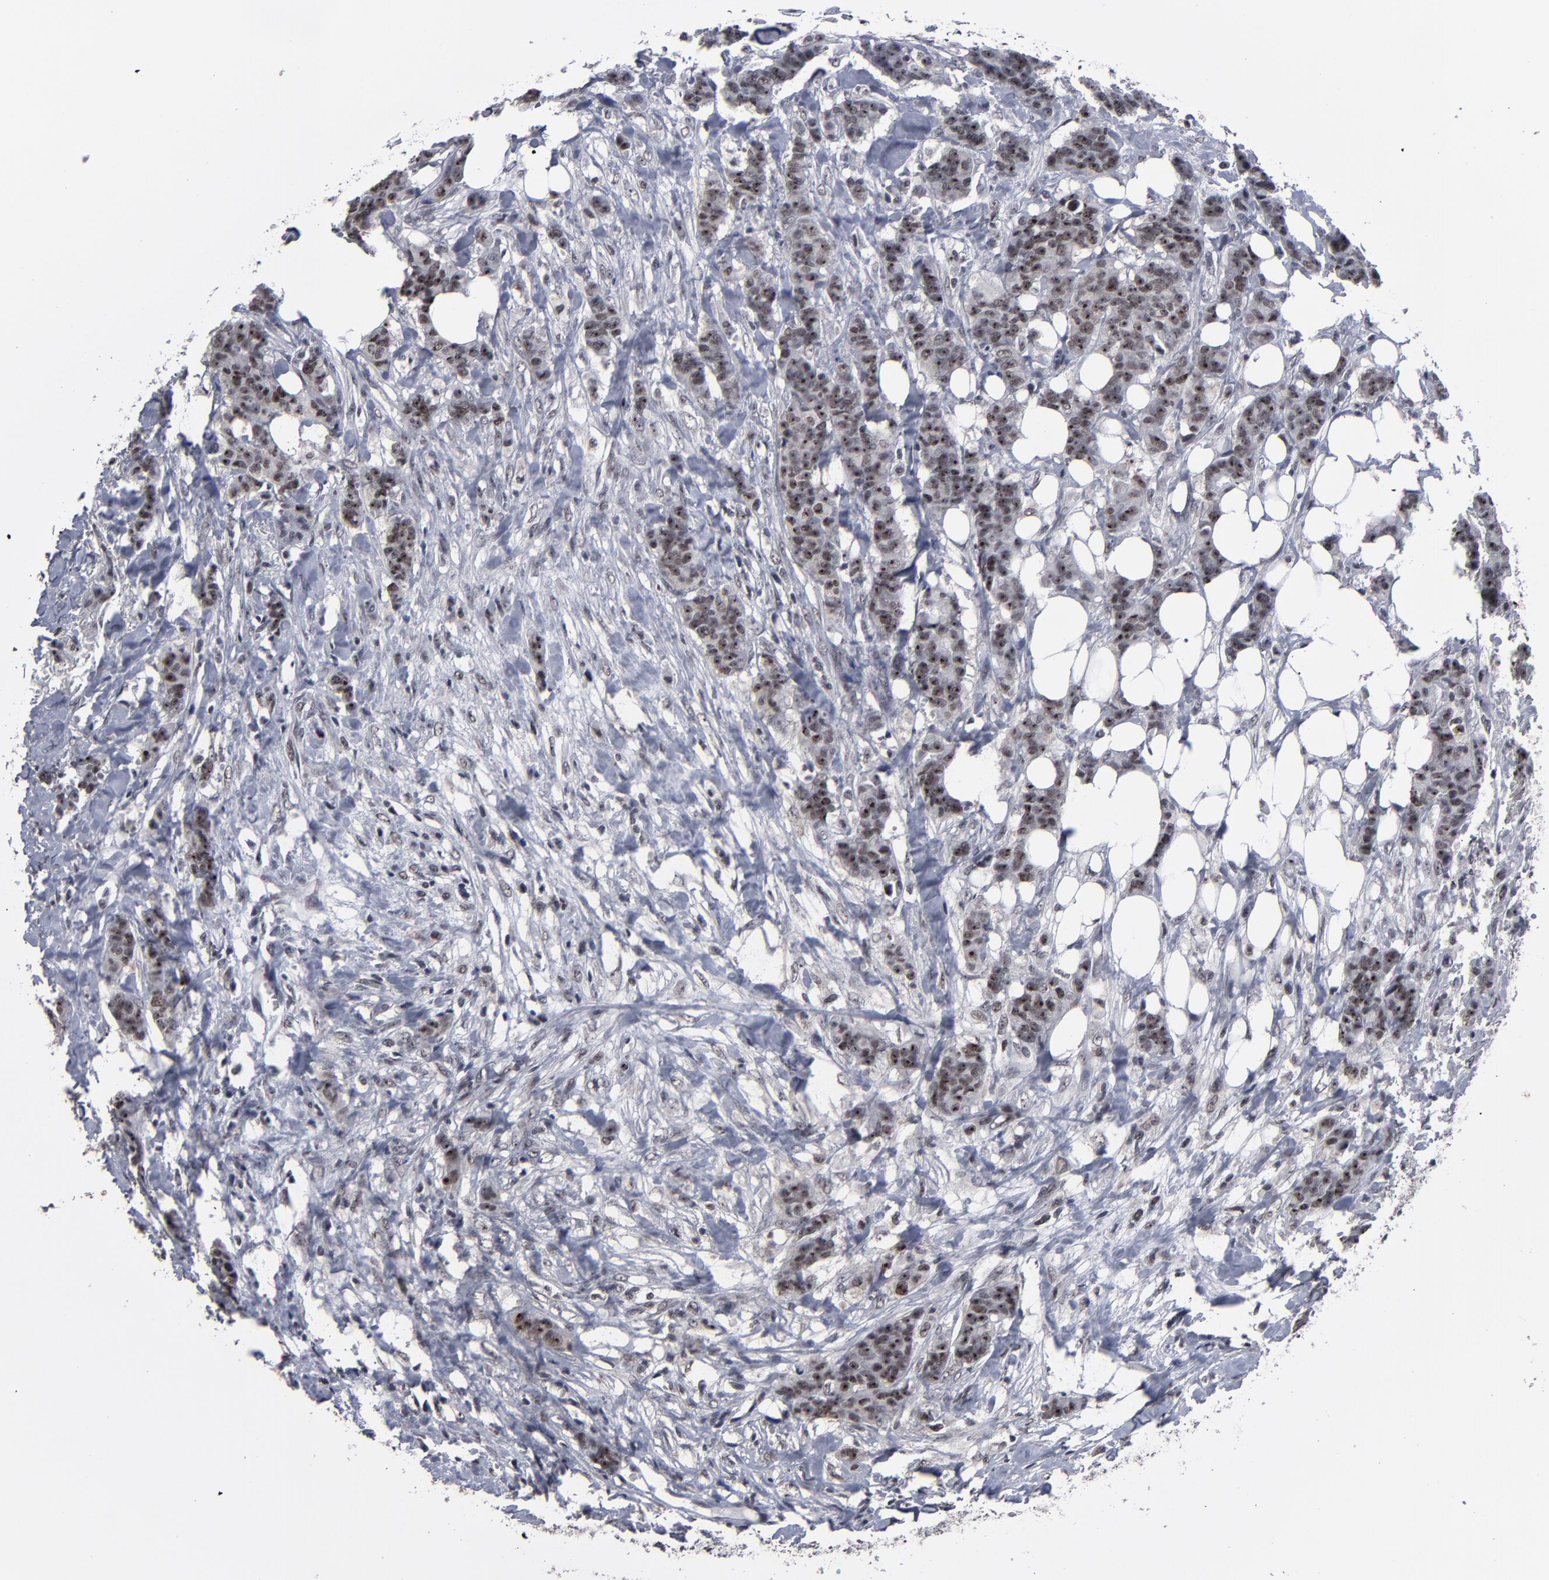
{"staining": {"intensity": "strong", "quantity": ">75%", "location": "nuclear"}, "tissue": "breast cancer", "cell_type": "Tumor cells", "image_type": "cancer", "snomed": [{"axis": "morphology", "description": "Duct carcinoma"}, {"axis": "topography", "description": "Breast"}], "caption": "Immunohistochemistry (DAB) staining of infiltrating ductal carcinoma (breast) reveals strong nuclear protein positivity in about >75% of tumor cells.", "gene": "SSRP1", "patient": {"sex": "female", "age": 40}}